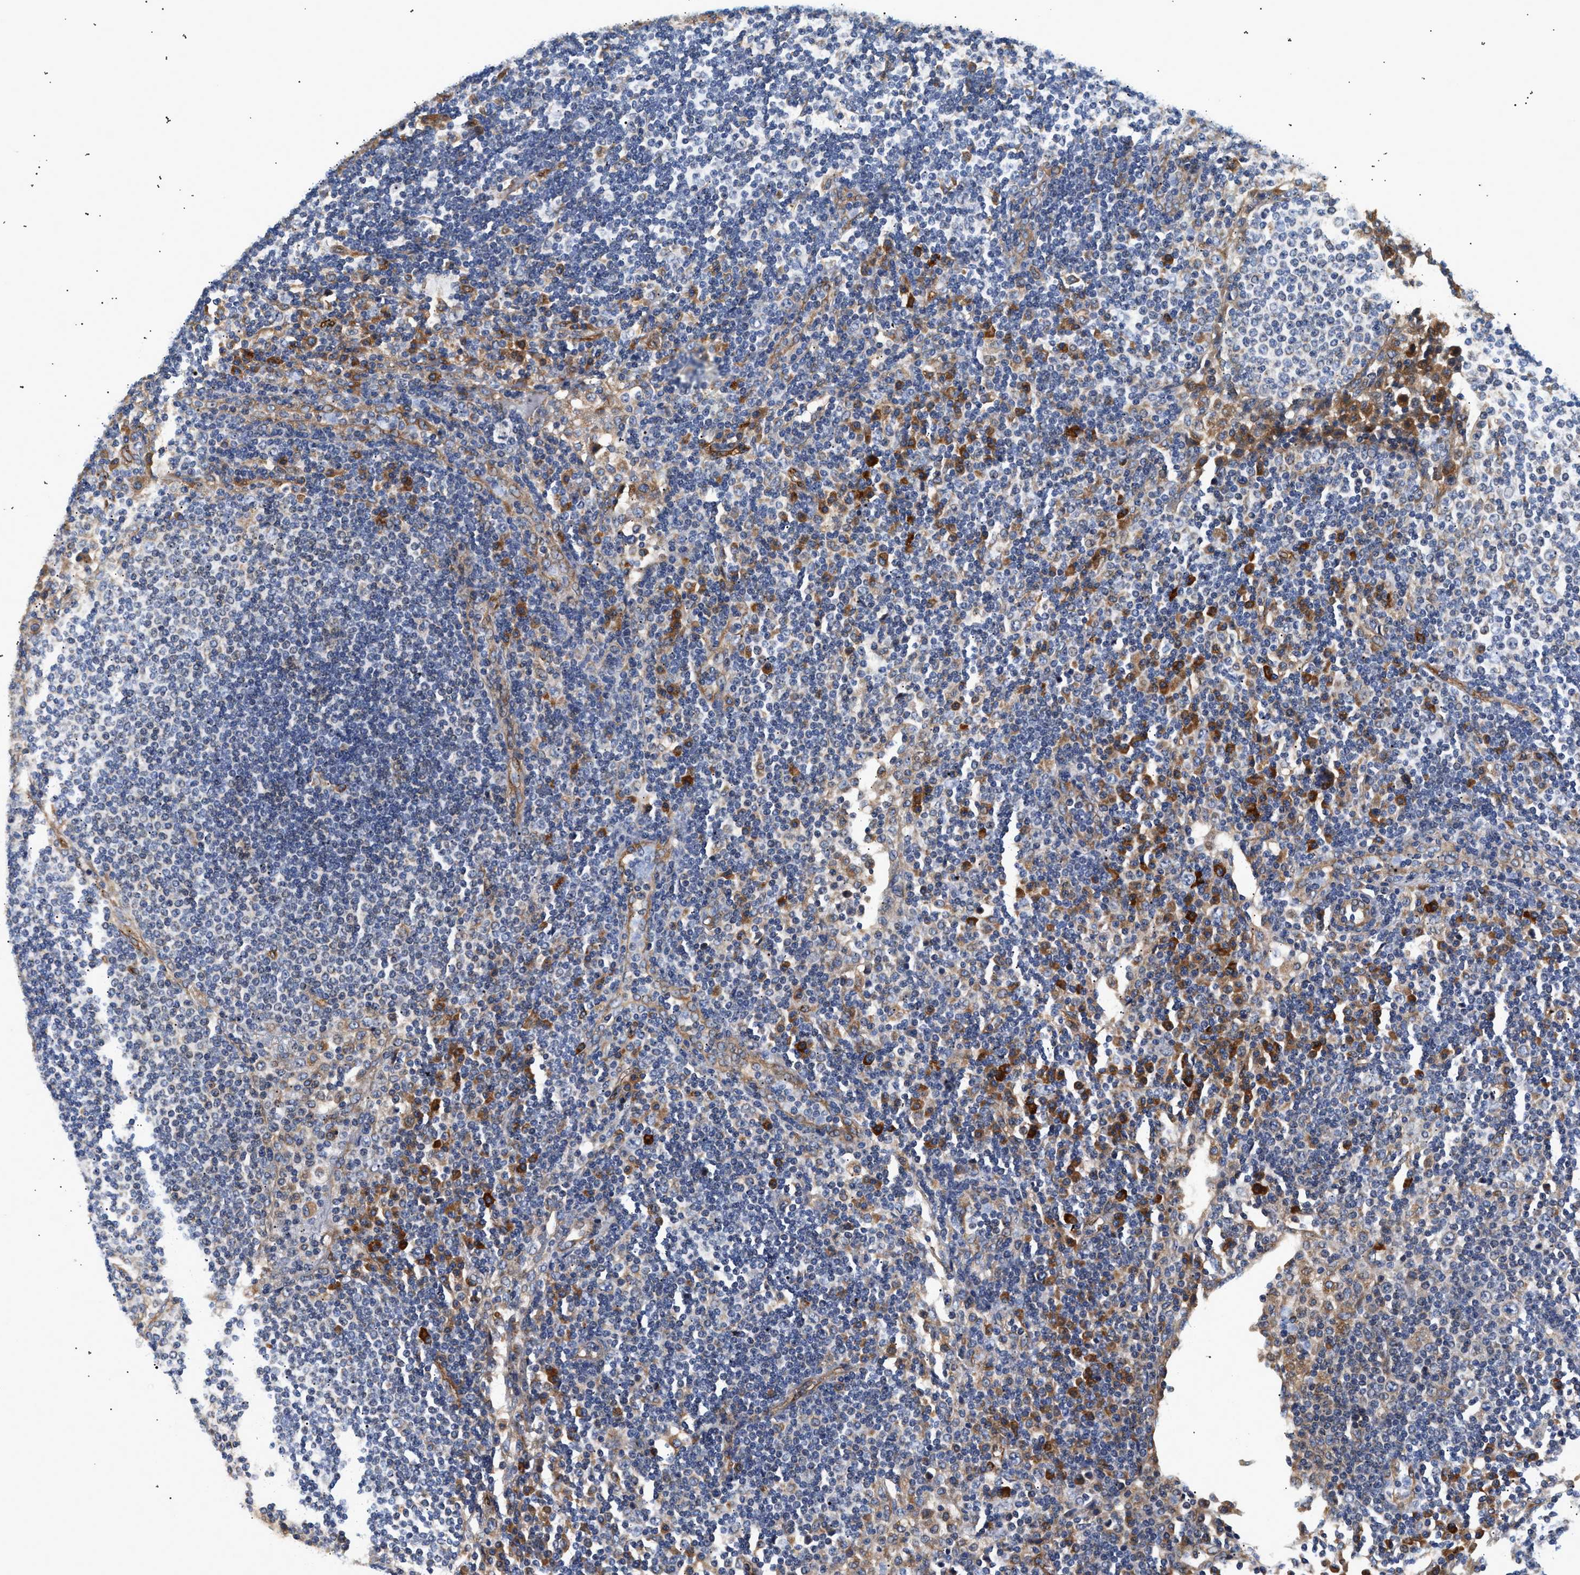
{"staining": {"intensity": "negative", "quantity": "none", "location": "none"}, "tissue": "lymph node", "cell_type": "Germinal center cells", "image_type": "normal", "snomed": [{"axis": "morphology", "description": "Normal tissue, NOS"}, {"axis": "topography", "description": "Lymph node"}], "caption": "A high-resolution photomicrograph shows IHC staining of normal lymph node, which exhibits no significant positivity in germinal center cells.", "gene": "IFT74", "patient": {"sex": "female", "age": 53}}